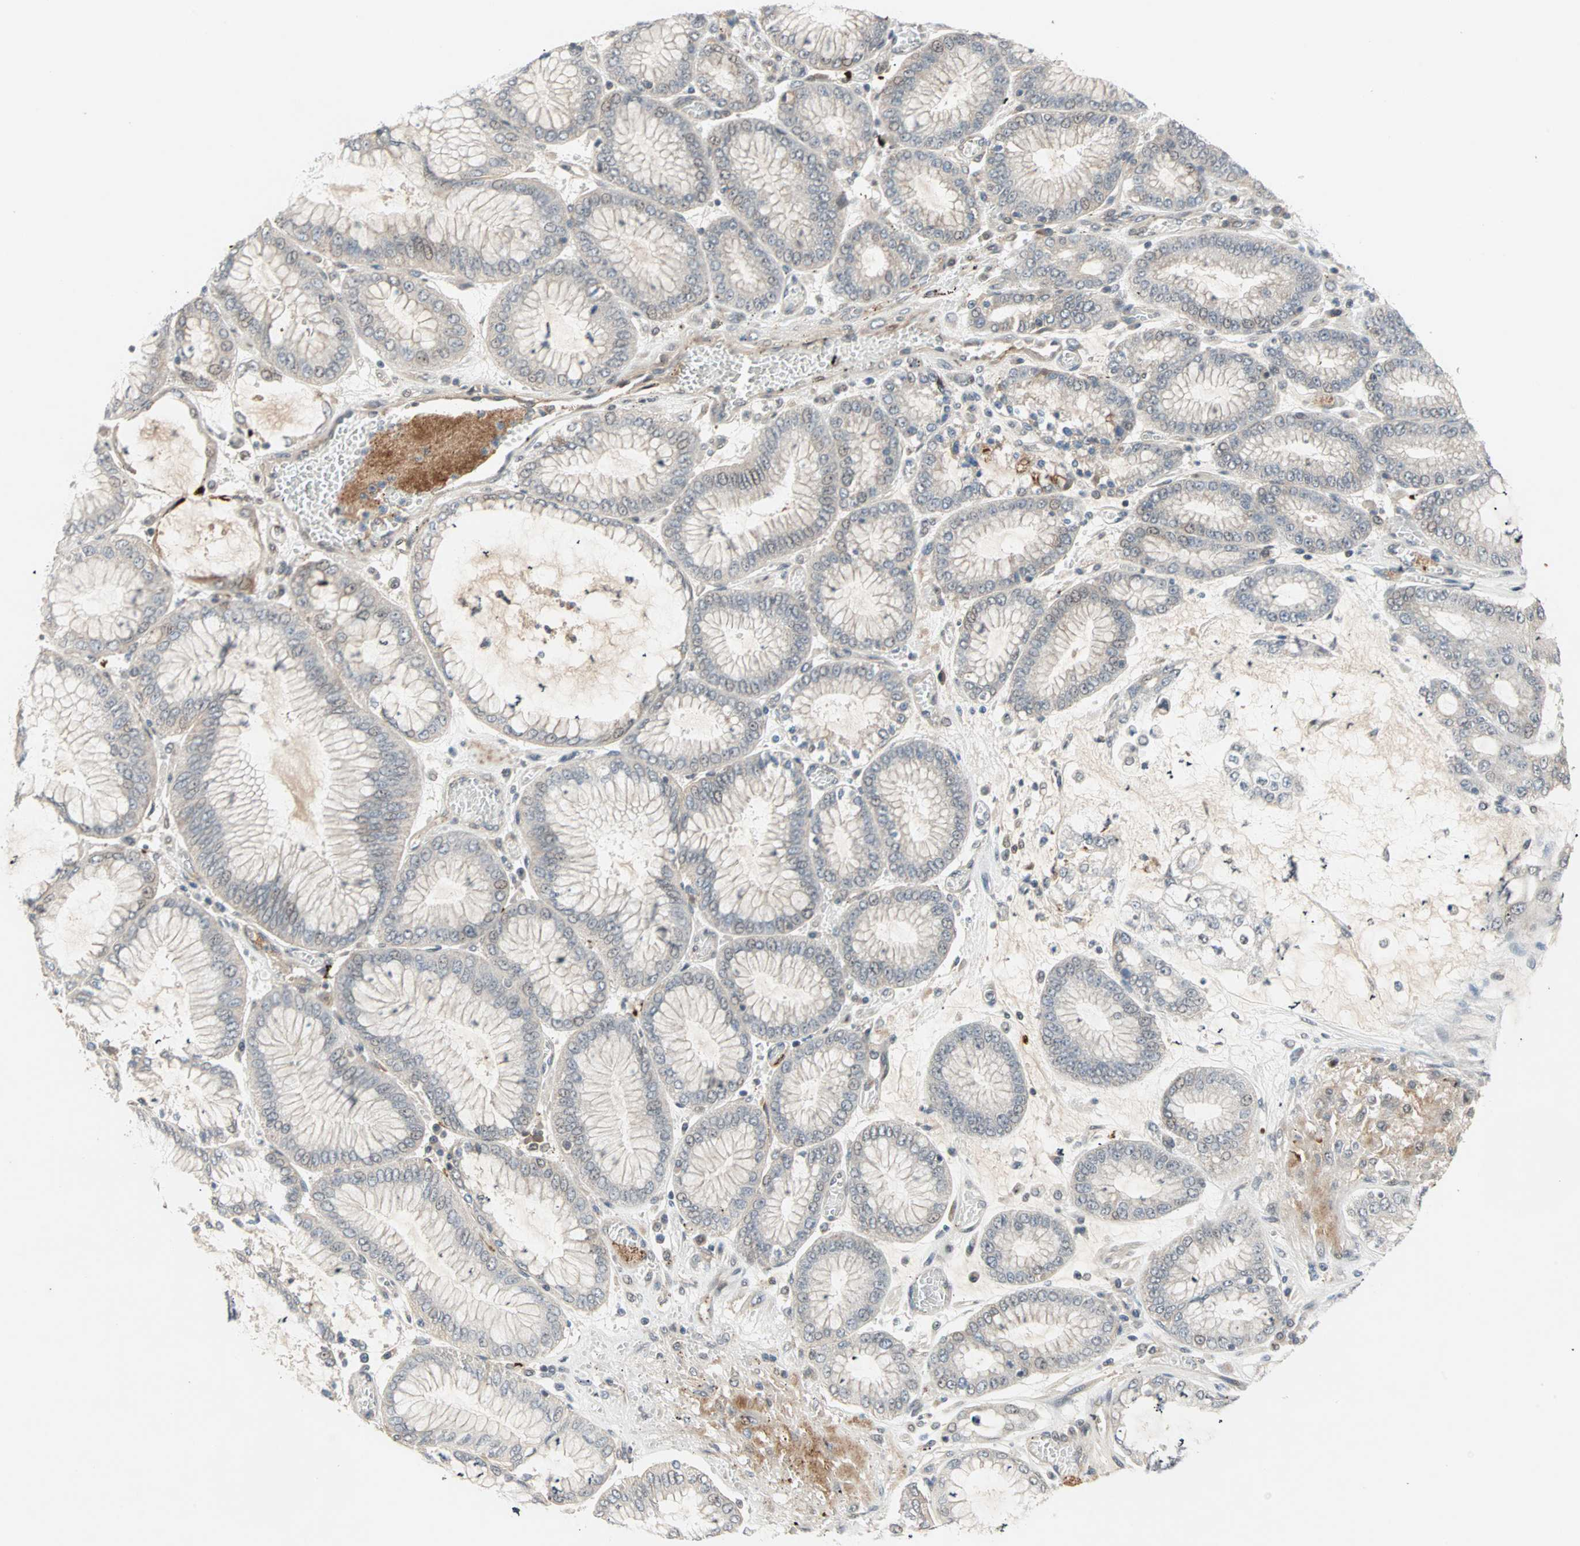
{"staining": {"intensity": "negative", "quantity": "none", "location": "none"}, "tissue": "stomach cancer", "cell_type": "Tumor cells", "image_type": "cancer", "snomed": [{"axis": "morphology", "description": "Normal tissue, NOS"}, {"axis": "morphology", "description": "Adenocarcinoma, NOS"}, {"axis": "topography", "description": "Stomach, upper"}, {"axis": "topography", "description": "Stomach"}], "caption": "This photomicrograph is of stomach cancer (adenocarcinoma) stained with immunohistochemistry to label a protein in brown with the nuclei are counter-stained blue. There is no staining in tumor cells.", "gene": "PROS1", "patient": {"sex": "male", "age": 76}}